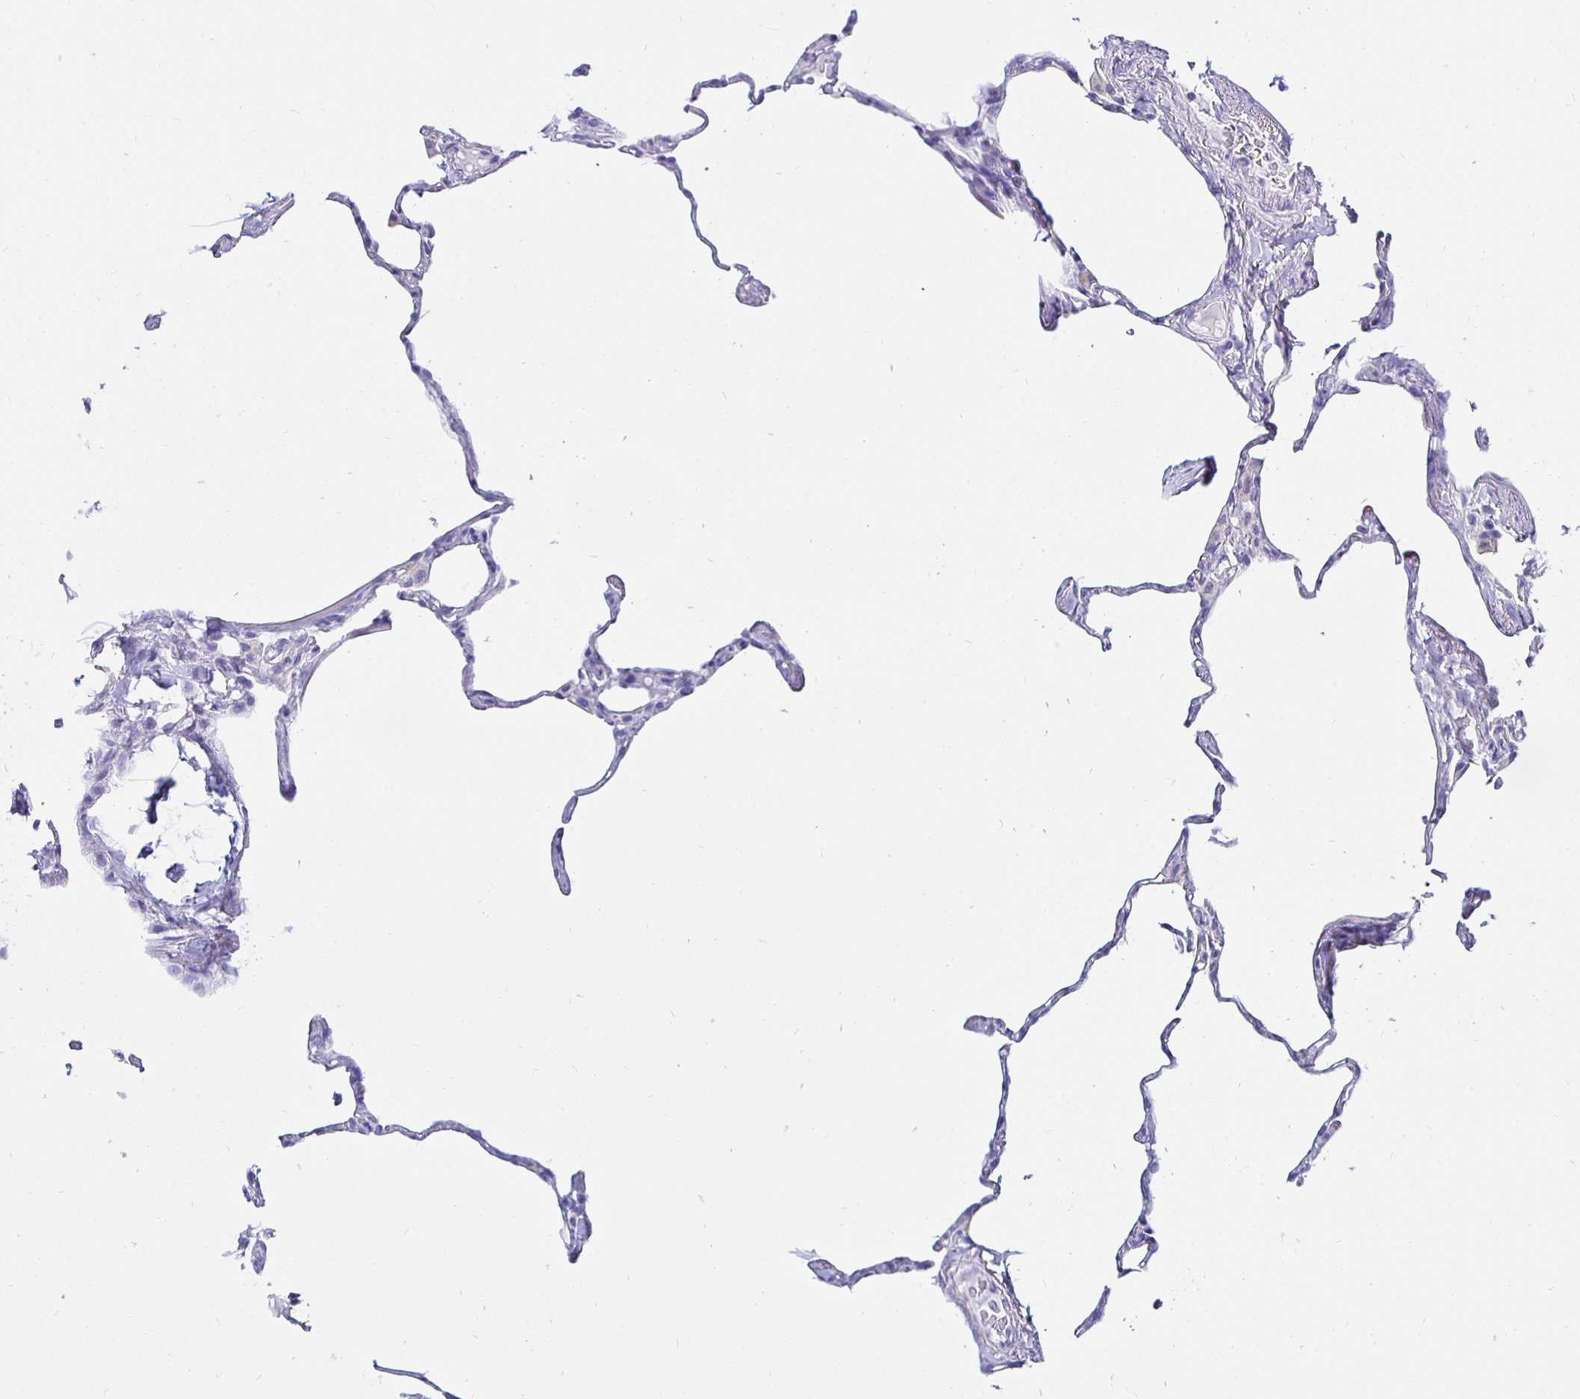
{"staining": {"intensity": "negative", "quantity": "none", "location": "none"}, "tissue": "lung", "cell_type": "Alveolar cells", "image_type": "normal", "snomed": [{"axis": "morphology", "description": "Normal tissue, NOS"}, {"axis": "topography", "description": "Lung"}], "caption": "IHC of normal human lung demonstrates no expression in alveolar cells. The staining is performed using DAB (3,3'-diaminobenzidine) brown chromogen with nuclei counter-stained in using hematoxylin.", "gene": "UMOD", "patient": {"sex": "male", "age": 65}}